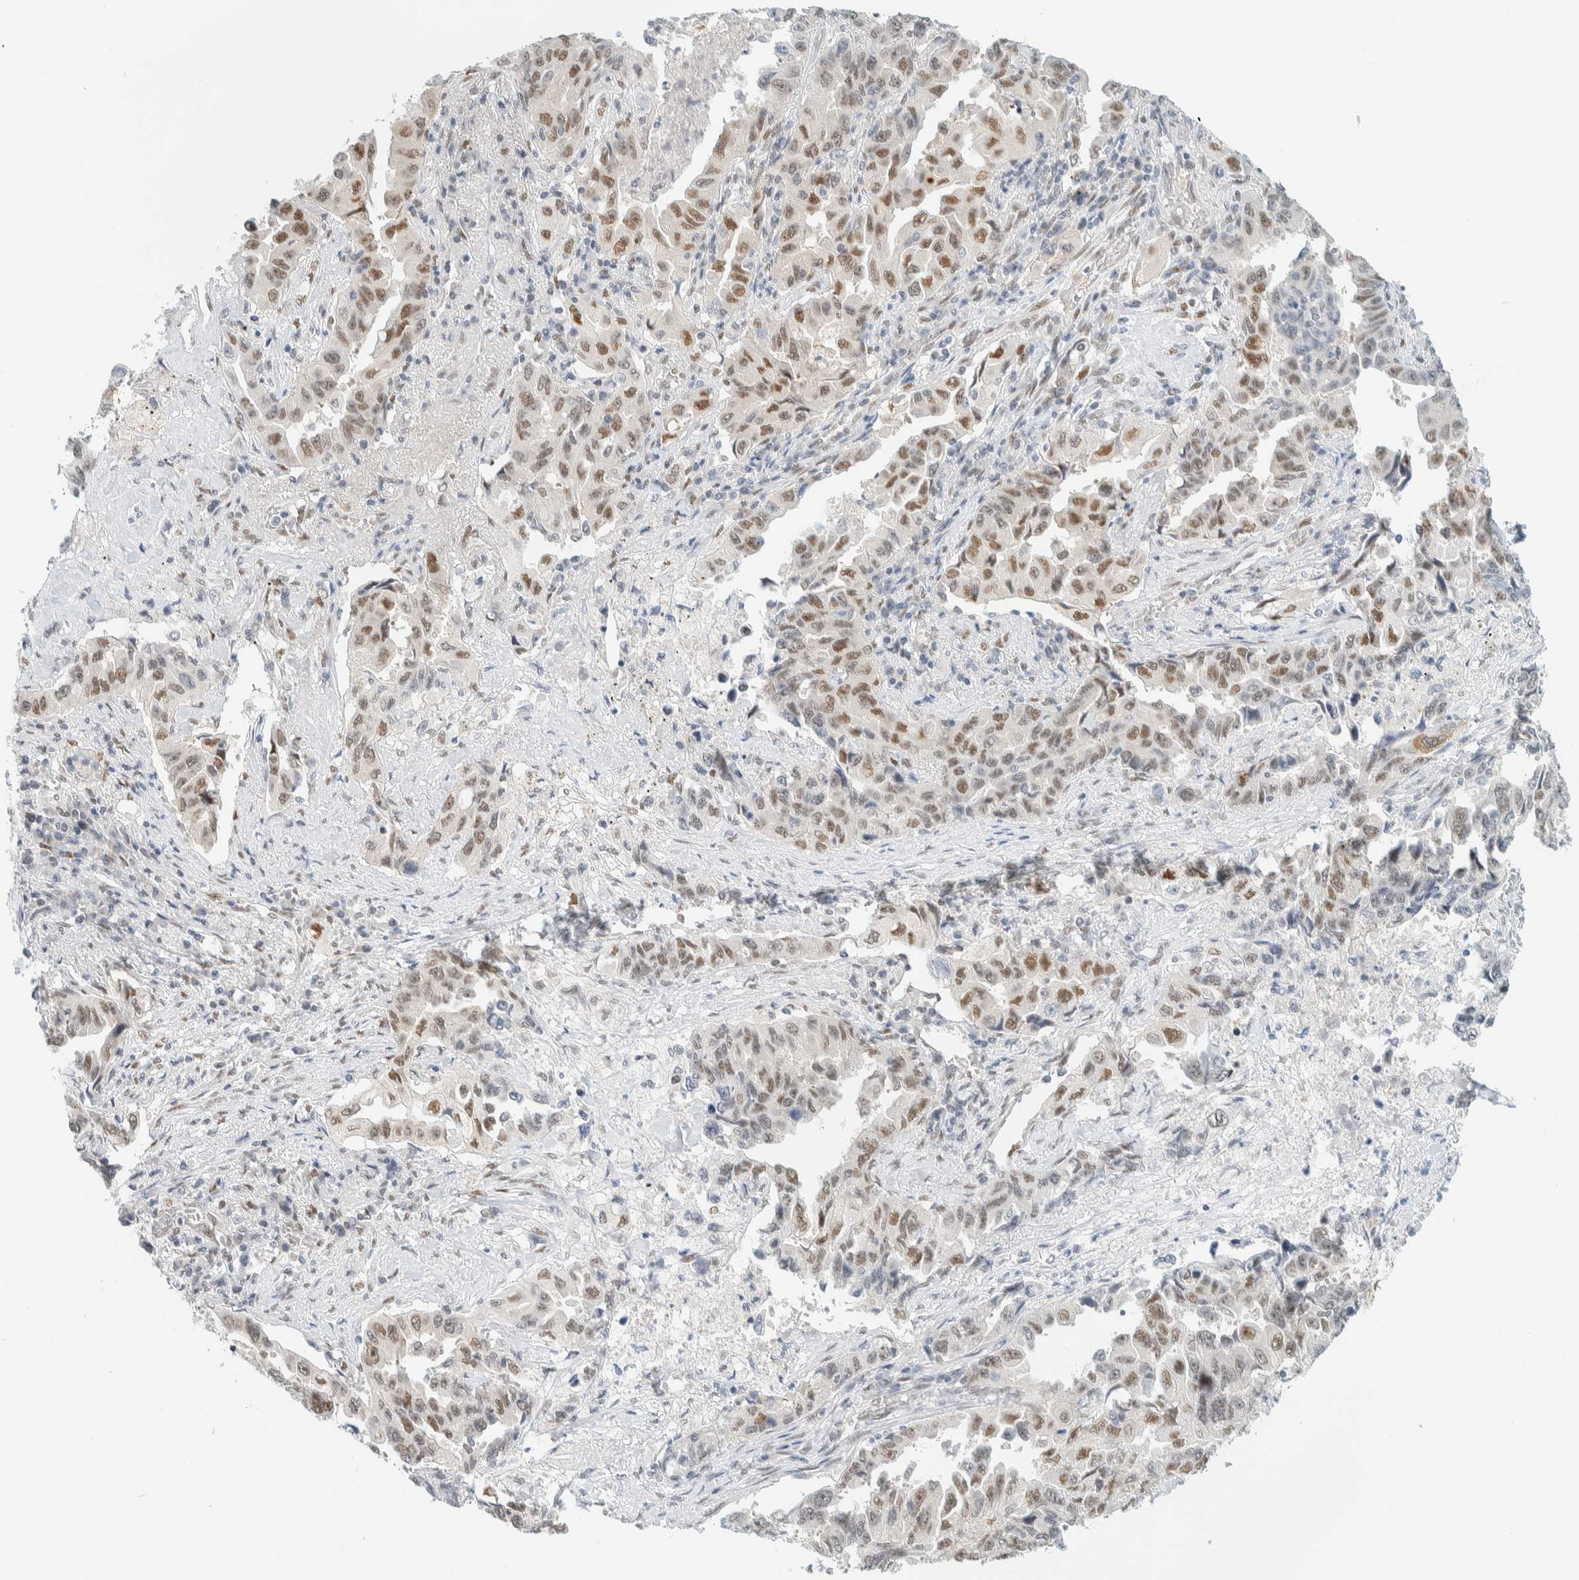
{"staining": {"intensity": "moderate", "quantity": "25%-75%", "location": "nuclear"}, "tissue": "lung cancer", "cell_type": "Tumor cells", "image_type": "cancer", "snomed": [{"axis": "morphology", "description": "Adenocarcinoma, NOS"}, {"axis": "topography", "description": "Lung"}], "caption": "Immunohistochemistry image of neoplastic tissue: lung cancer (adenocarcinoma) stained using immunohistochemistry demonstrates medium levels of moderate protein expression localized specifically in the nuclear of tumor cells, appearing as a nuclear brown color.", "gene": "ZNF683", "patient": {"sex": "female", "age": 51}}